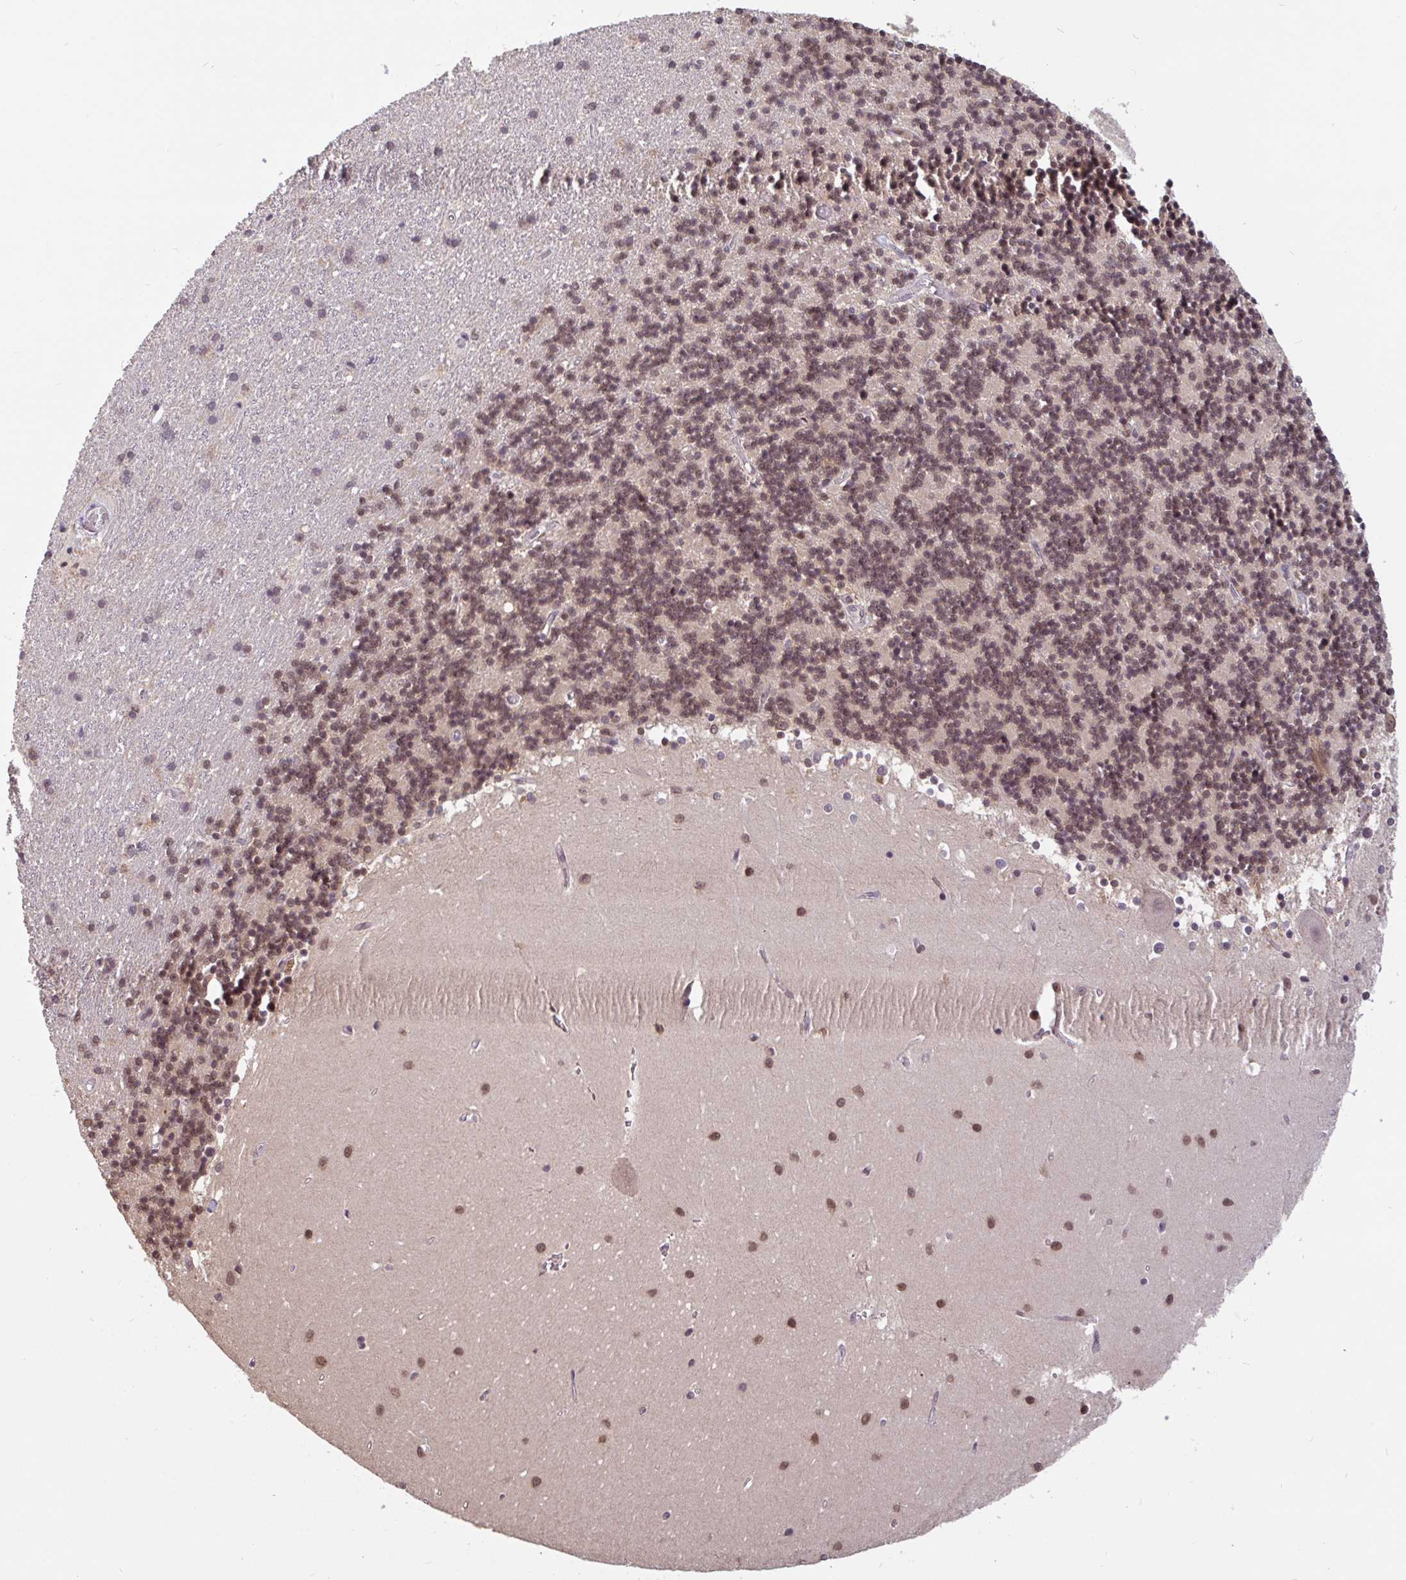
{"staining": {"intensity": "moderate", "quantity": ">75%", "location": "nuclear"}, "tissue": "cerebellum", "cell_type": "Cells in granular layer", "image_type": "normal", "snomed": [{"axis": "morphology", "description": "Normal tissue, NOS"}, {"axis": "topography", "description": "Cerebellum"}], "caption": "Cerebellum was stained to show a protein in brown. There is medium levels of moderate nuclear staining in approximately >75% of cells in granular layer. (DAB (3,3'-diaminobenzidine) IHC with brightfield microscopy, high magnification).", "gene": "DR1", "patient": {"sex": "male", "age": 54}}